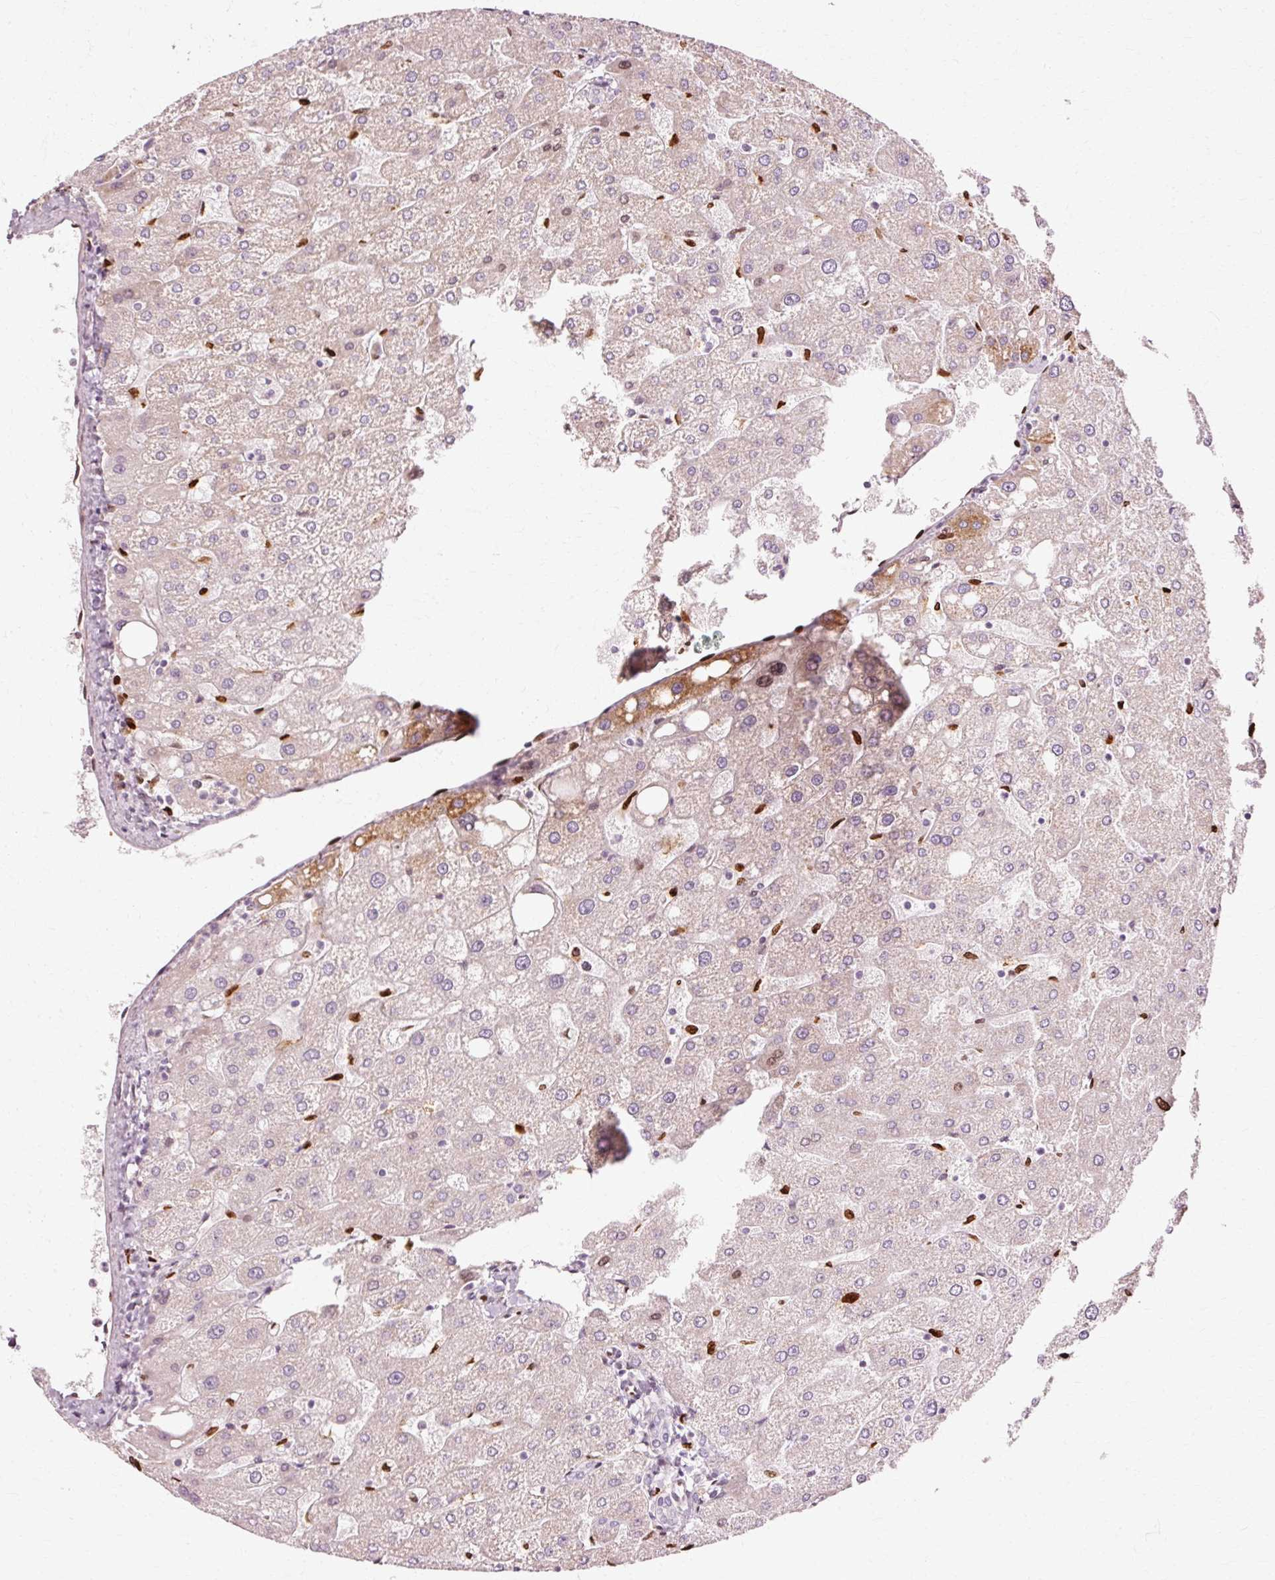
{"staining": {"intensity": "negative", "quantity": "none", "location": "none"}, "tissue": "liver", "cell_type": "Cholangiocytes", "image_type": "normal", "snomed": [{"axis": "morphology", "description": "Normal tissue, NOS"}, {"axis": "topography", "description": "Liver"}], "caption": "This histopathology image is of benign liver stained with IHC to label a protein in brown with the nuclei are counter-stained blue. There is no positivity in cholangiocytes.", "gene": "RANBP2", "patient": {"sex": "male", "age": 67}}